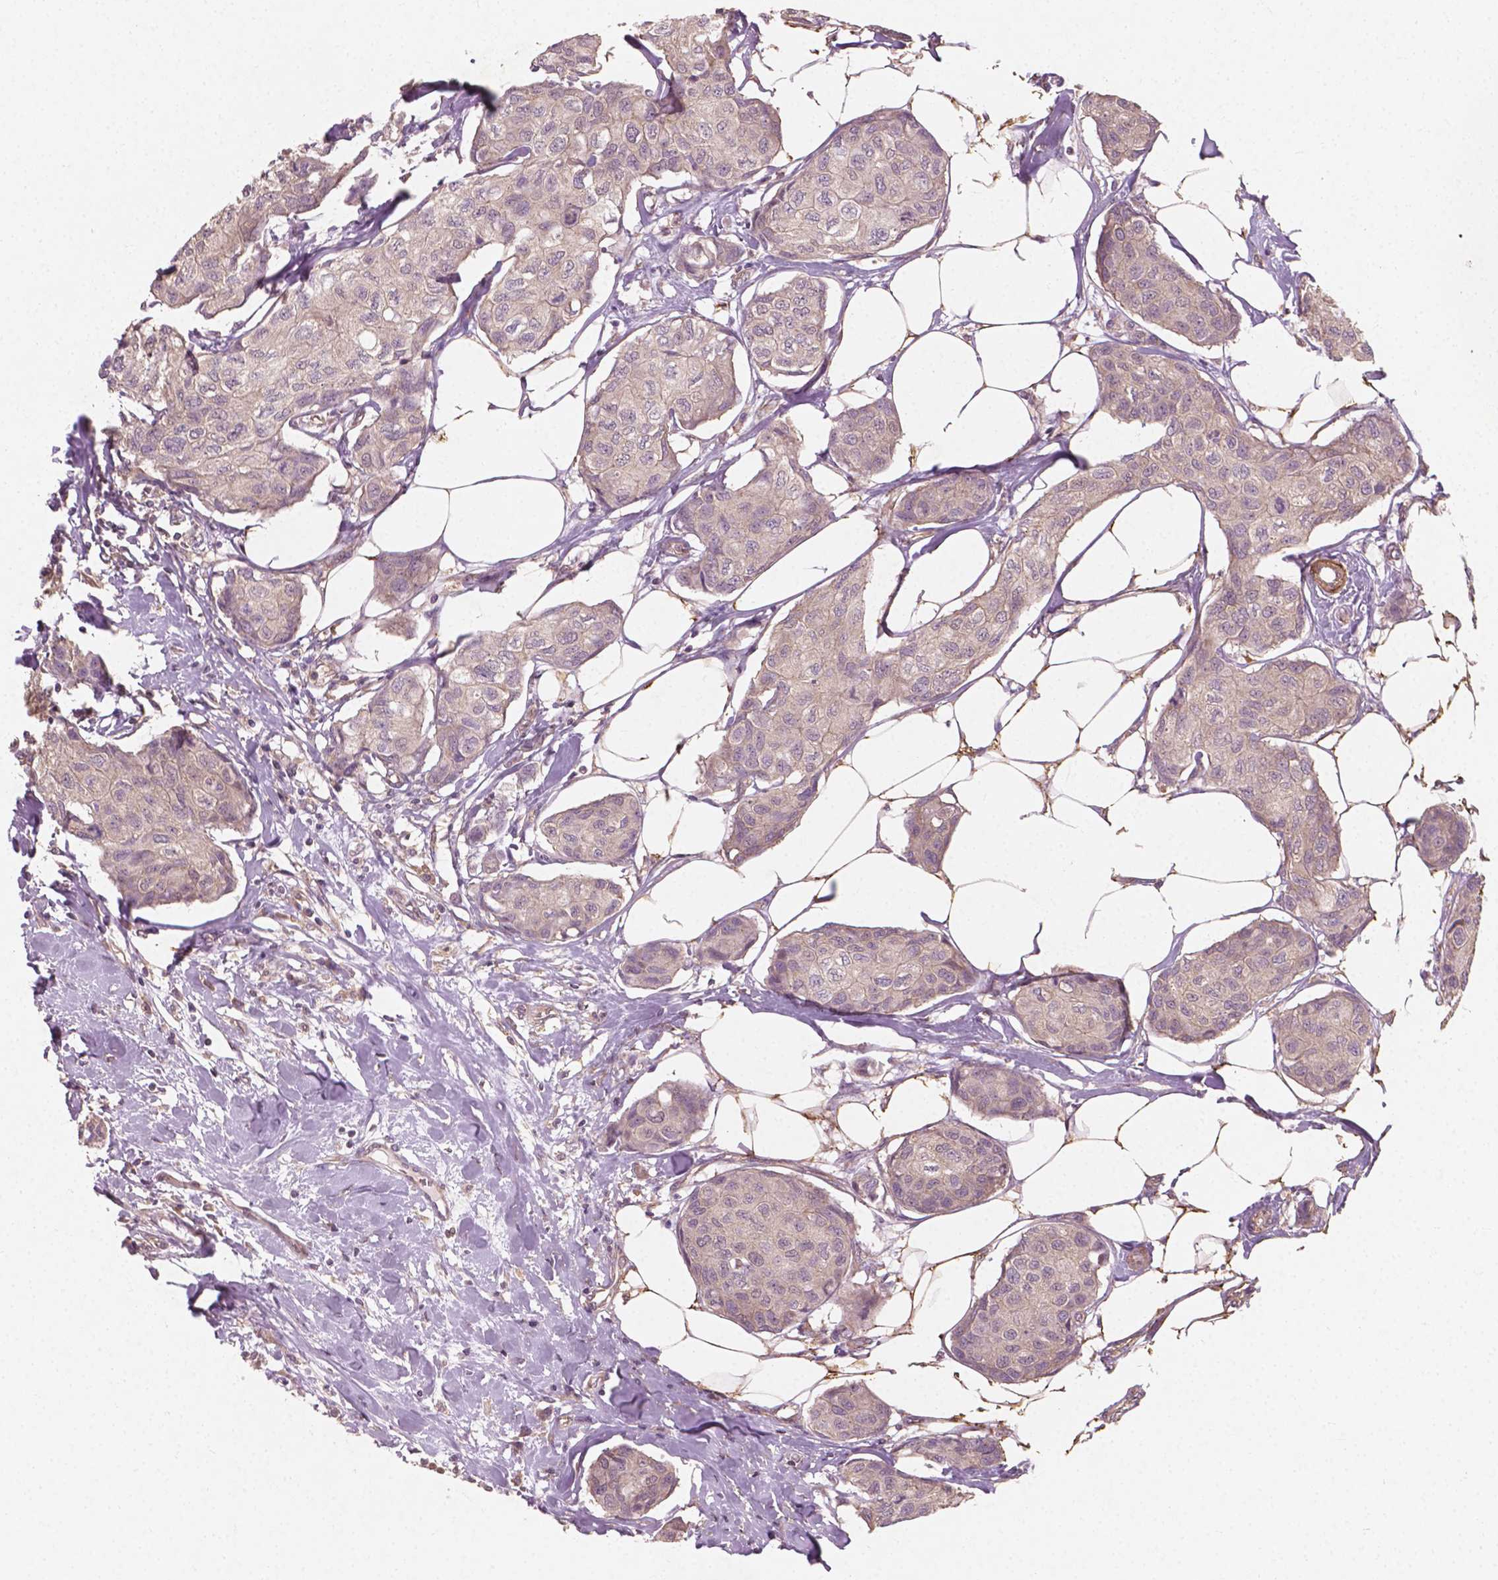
{"staining": {"intensity": "weak", "quantity": "<25%", "location": "cytoplasmic/membranous"}, "tissue": "breast cancer", "cell_type": "Tumor cells", "image_type": "cancer", "snomed": [{"axis": "morphology", "description": "Duct carcinoma"}, {"axis": "topography", "description": "Breast"}], "caption": "Tumor cells show no significant expression in breast cancer. (Brightfield microscopy of DAB (3,3'-diaminobenzidine) immunohistochemistry at high magnification).", "gene": "CYFIP2", "patient": {"sex": "female", "age": 80}}